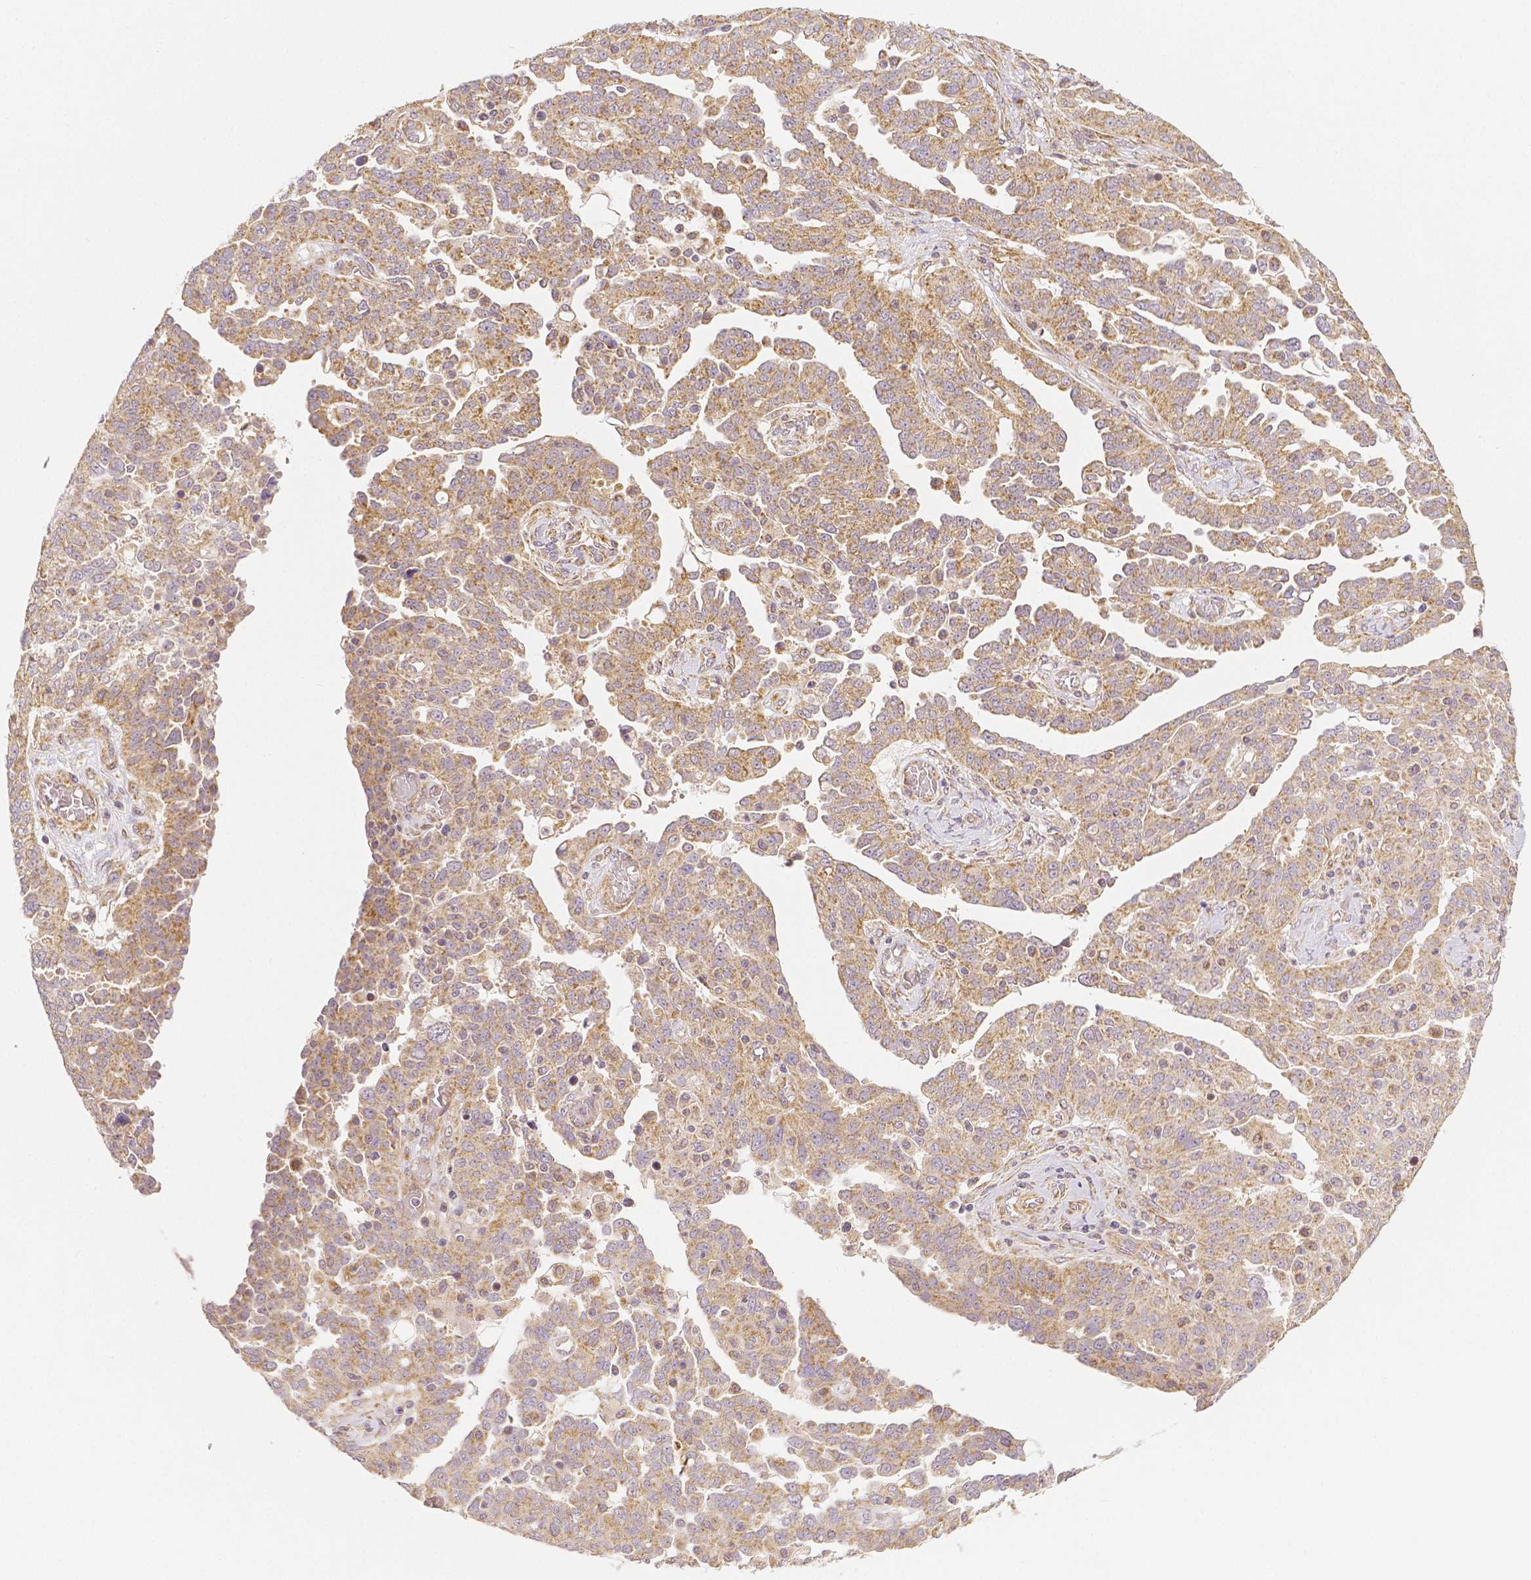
{"staining": {"intensity": "weak", "quantity": ">75%", "location": "cytoplasmic/membranous"}, "tissue": "ovarian cancer", "cell_type": "Tumor cells", "image_type": "cancer", "snomed": [{"axis": "morphology", "description": "Cystadenocarcinoma, serous, NOS"}, {"axis": "topography", "description": "Ovary"}], "caption": "An immunohistochemistry photomicrograph of neoplastic tissue is shown. Protein staining in brown labels weak cytoplasmic/membranous positivity in ovarian cancer within tumor cells.", "gene": "RHOT1", "patient": {"sex": "female", "age": 67}}